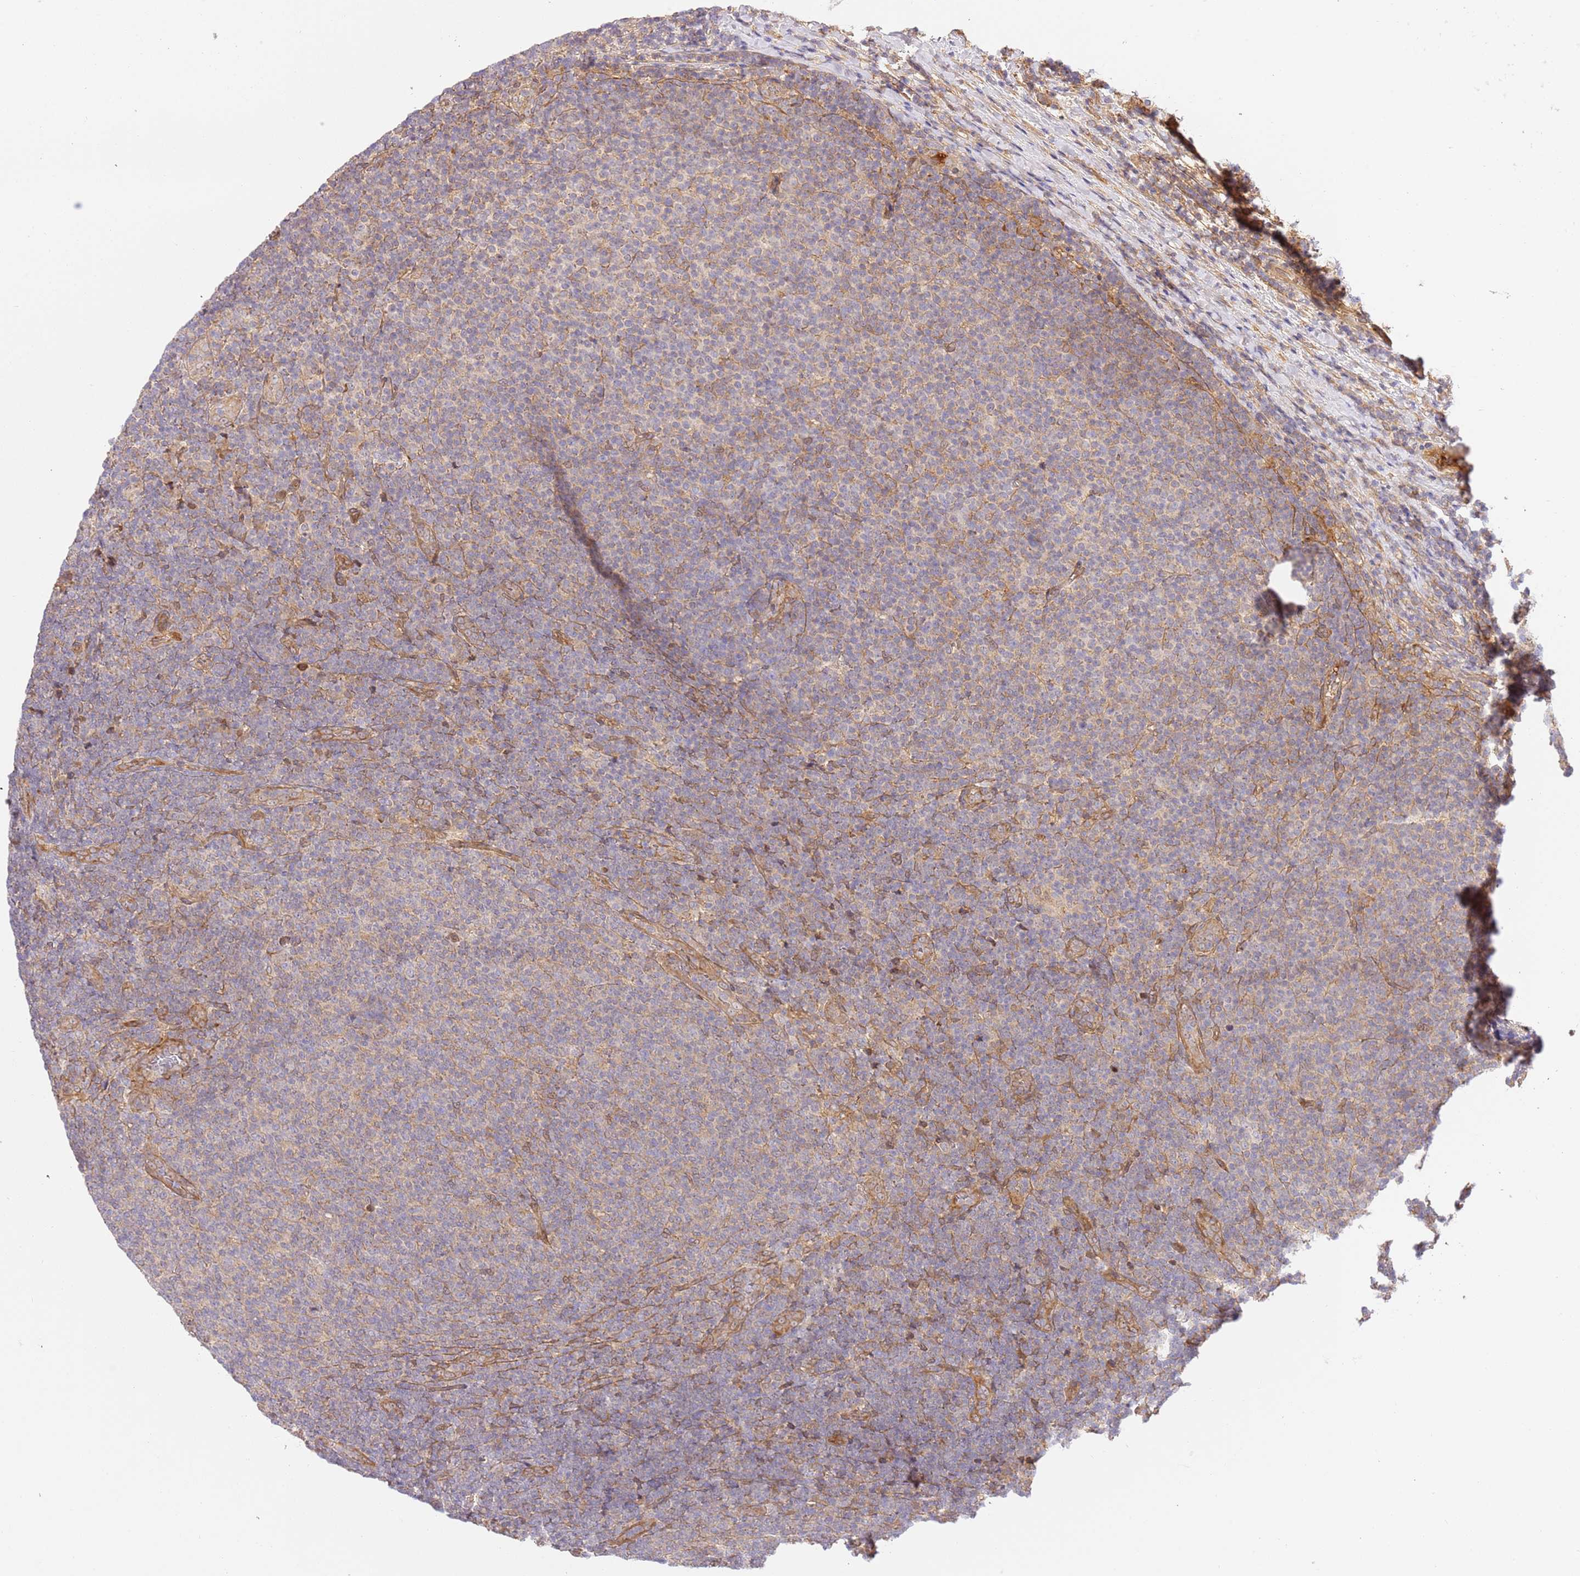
{"staining": {"intensity": "weak", "quantity": "25%-75%", "location": "cytoplasmic/membranous"}, "tissue": "lymphoma", "cell_type": "Tumor cells", "image_type": "cancer", "snomed": [{"axis": "morphology", "description": "Malignant lymphoma, non-Hodgkin's type, Low grade"}, {"axis": "topography", "description": "Lymph node"}], "caption": "Immunohistochemical staining of lymphoma demonstrates weak cytoplasmic/membranous protein expression in approximately 25%-75% of tumor cells. The staining was performed using DAB to visualize the protein expression in brown, while the nuclei were stained in blue with hematoxylin (Magnification: 20x).", "gene": "C8G", "patient": {"sex": "male", "age": 66}}